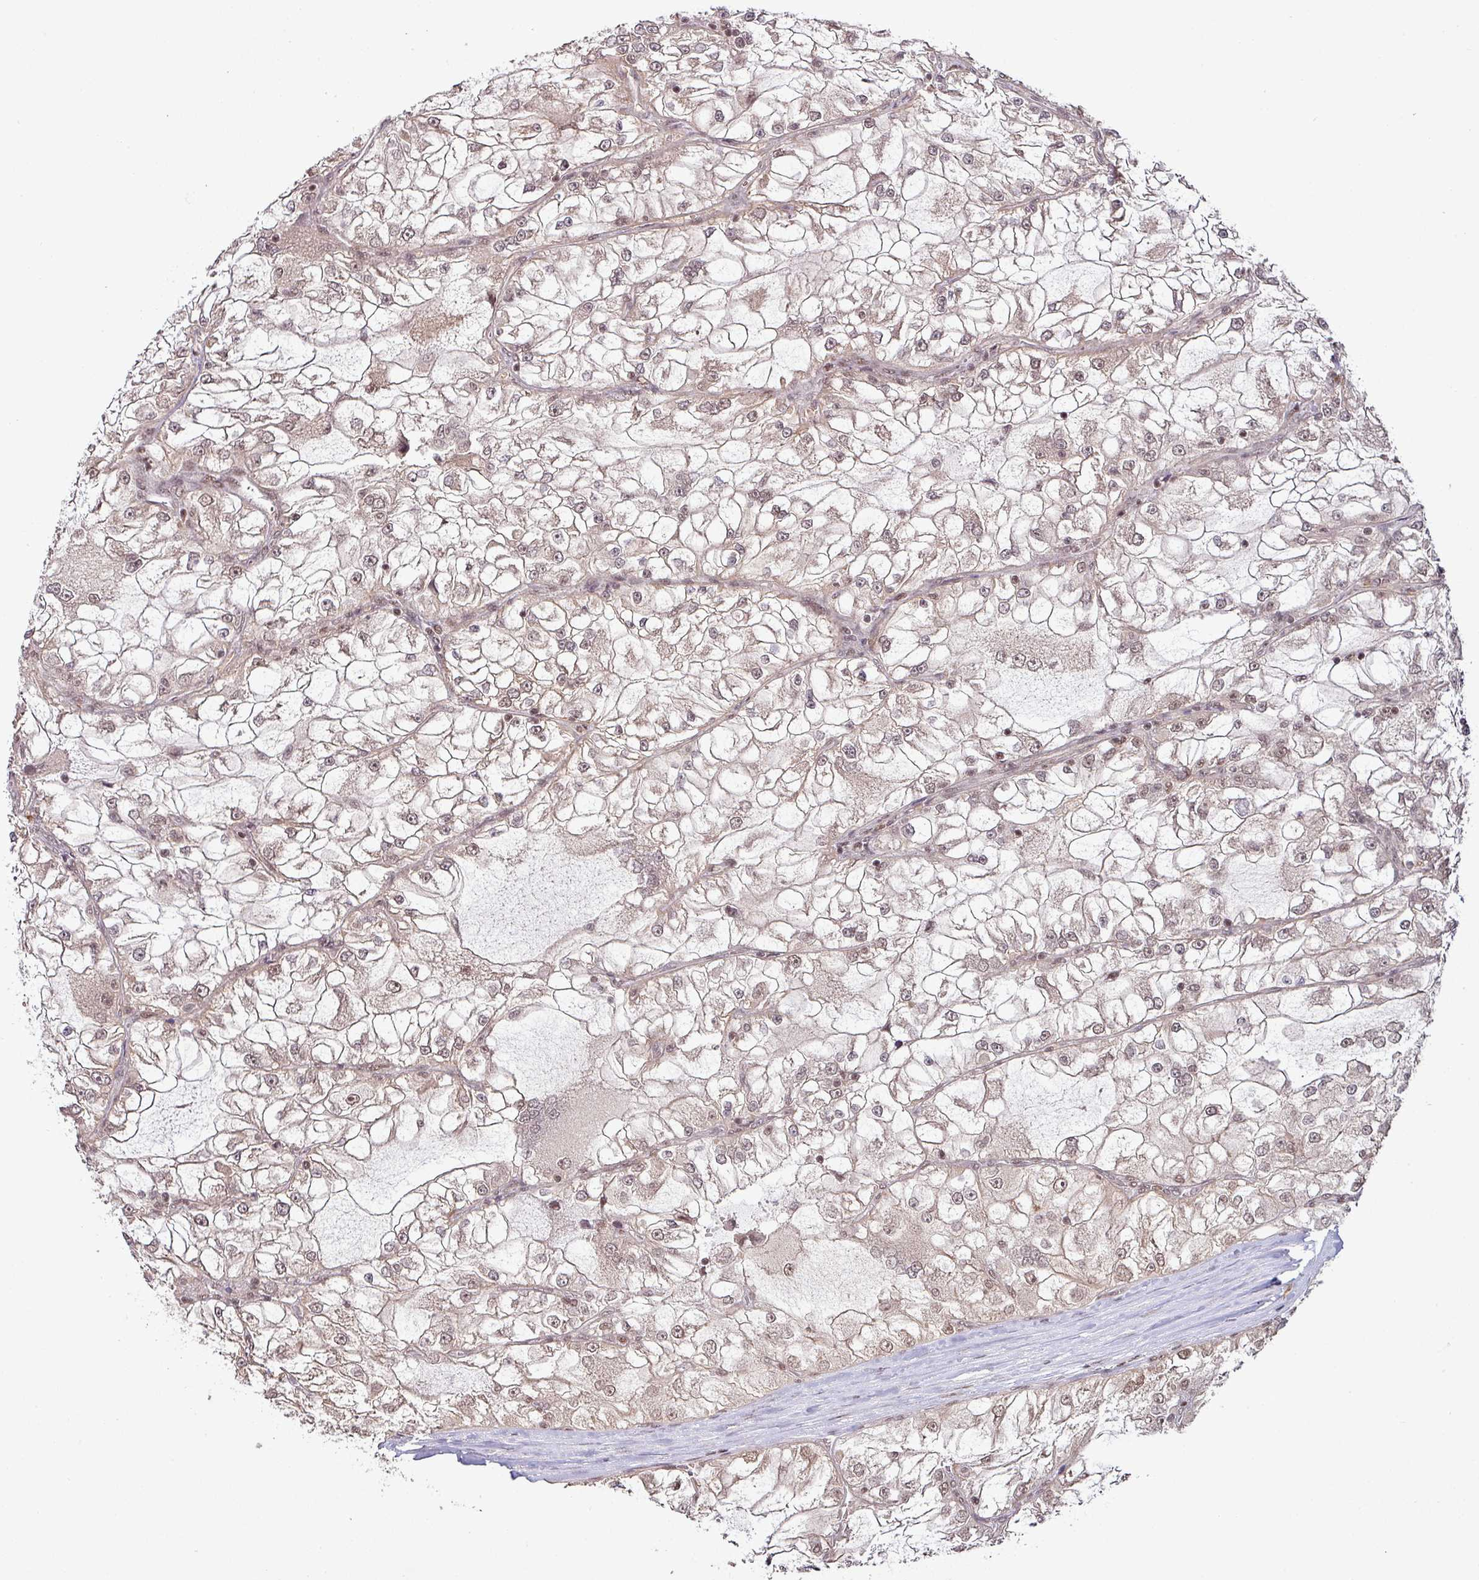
{"staining": {"intensity": "weak", "quantity": ">75%", "location": "cytoplasmic/membranous,nuclear"}, "tissue": "renal cancer", "cell_type": "Tumor cells", "image_type": "cancer", "snomed": [{"axis": "morphology", "description": "Adenocarcinoma, NOS"}, {"axis": "topography", "description": "Kidney"}], "caption": "The immunohistochemical stain highlights weak cytoplasmic/membranous and nuclear staining in tumor cells of renal cancer (adenocarcinoma) tissue.", "gene": "PHF23", "patient": {"sex": "female", "age": 72}}